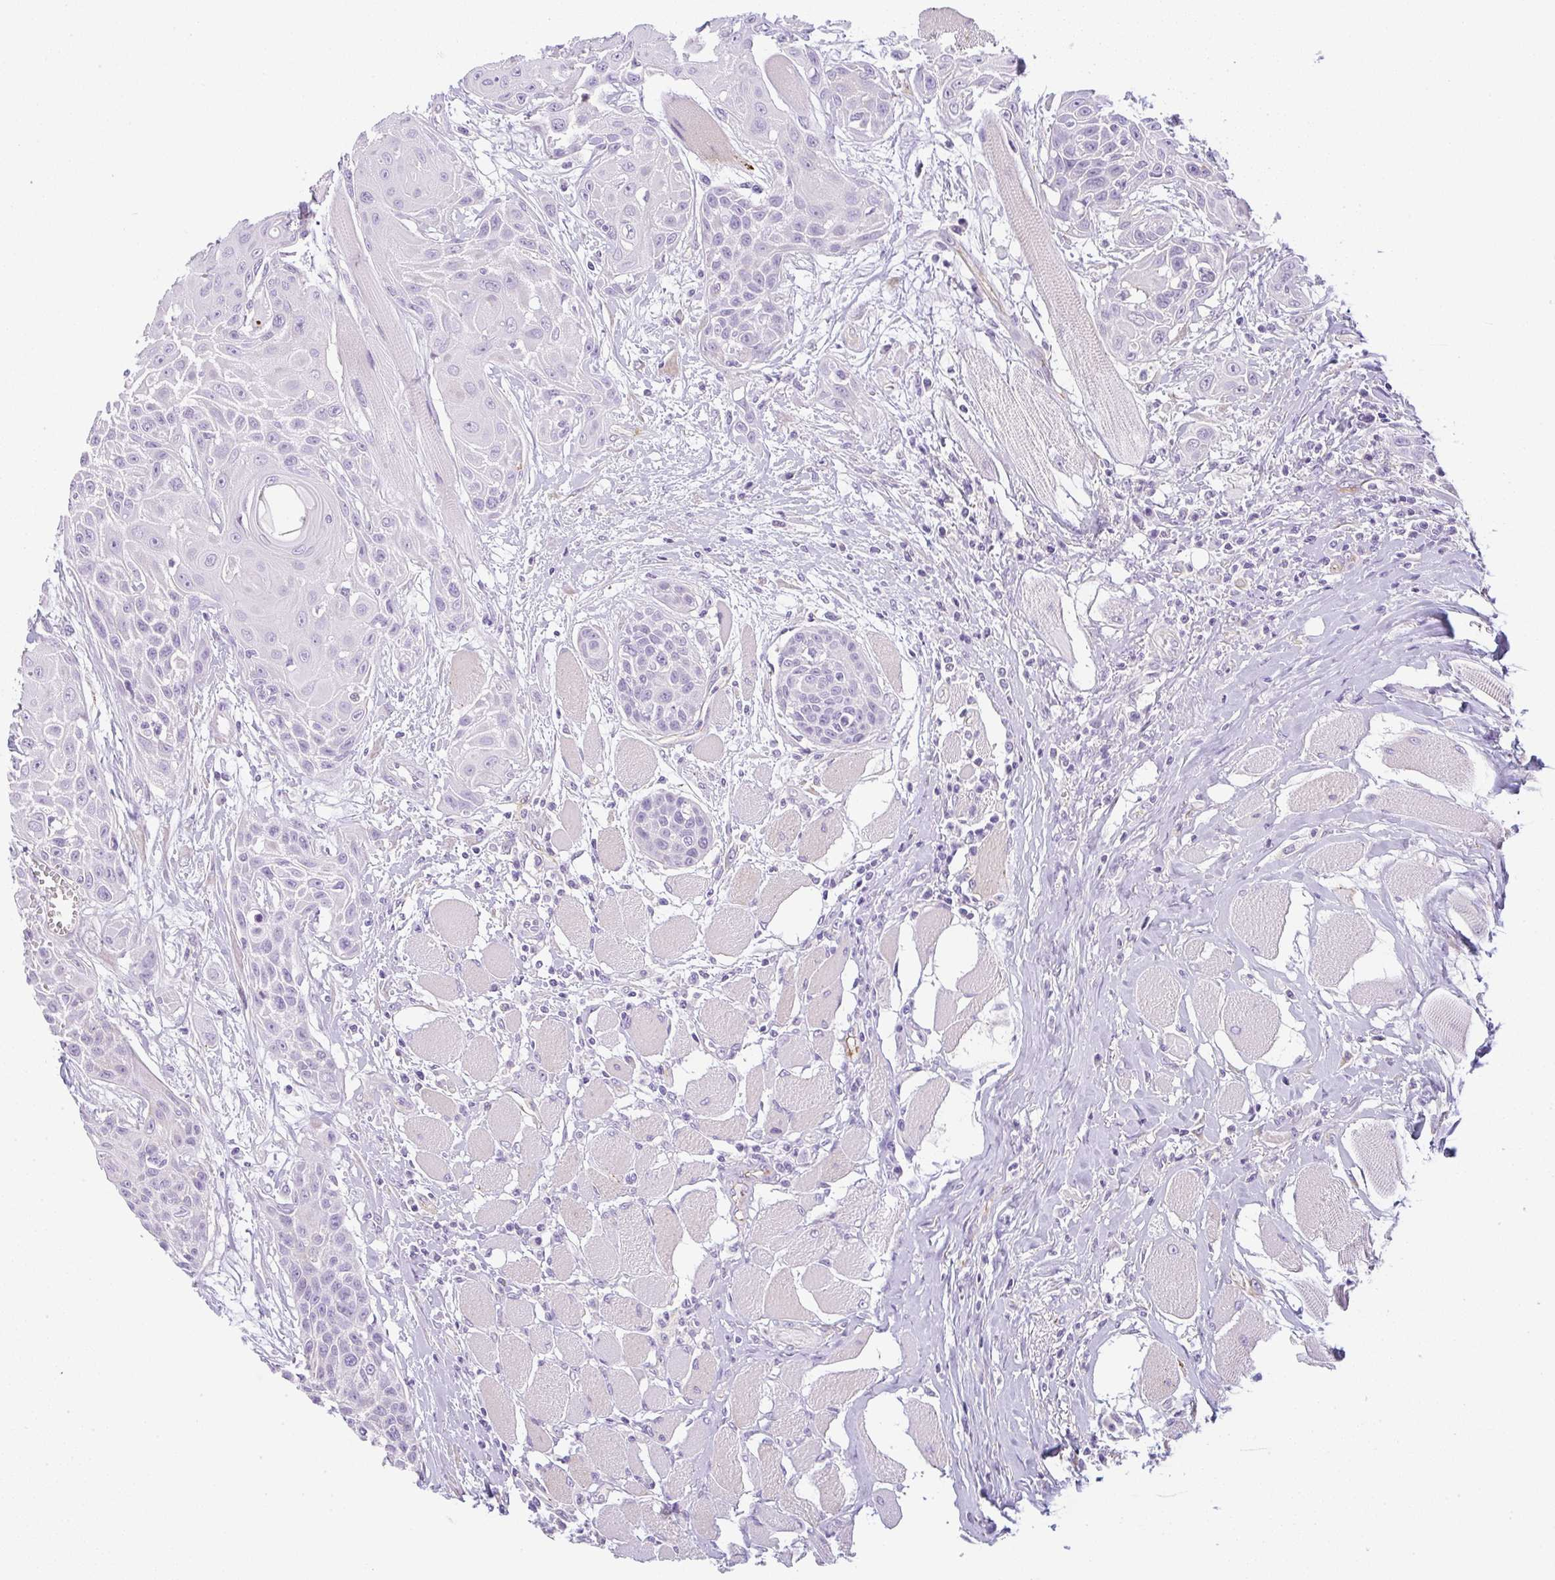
{"staining": {"intensity": "negative", "quantity": "none", "location": "none"}, "tissue": "head and neck cancer", "cell_type": "Tumor cells", "image_type": "cancer", "snomed": [{"axis": "morphology", "description": "Squamous cell carcinoma, NOS"}, {"axis": "topography", "description": "Head-Neck"}], "caption": "This is an IHC histopathology image of head and neck cancer. There is no expression in tumor cells.", "gene": "LPAR4", "patient": {"sex": "female", "age": 73}}